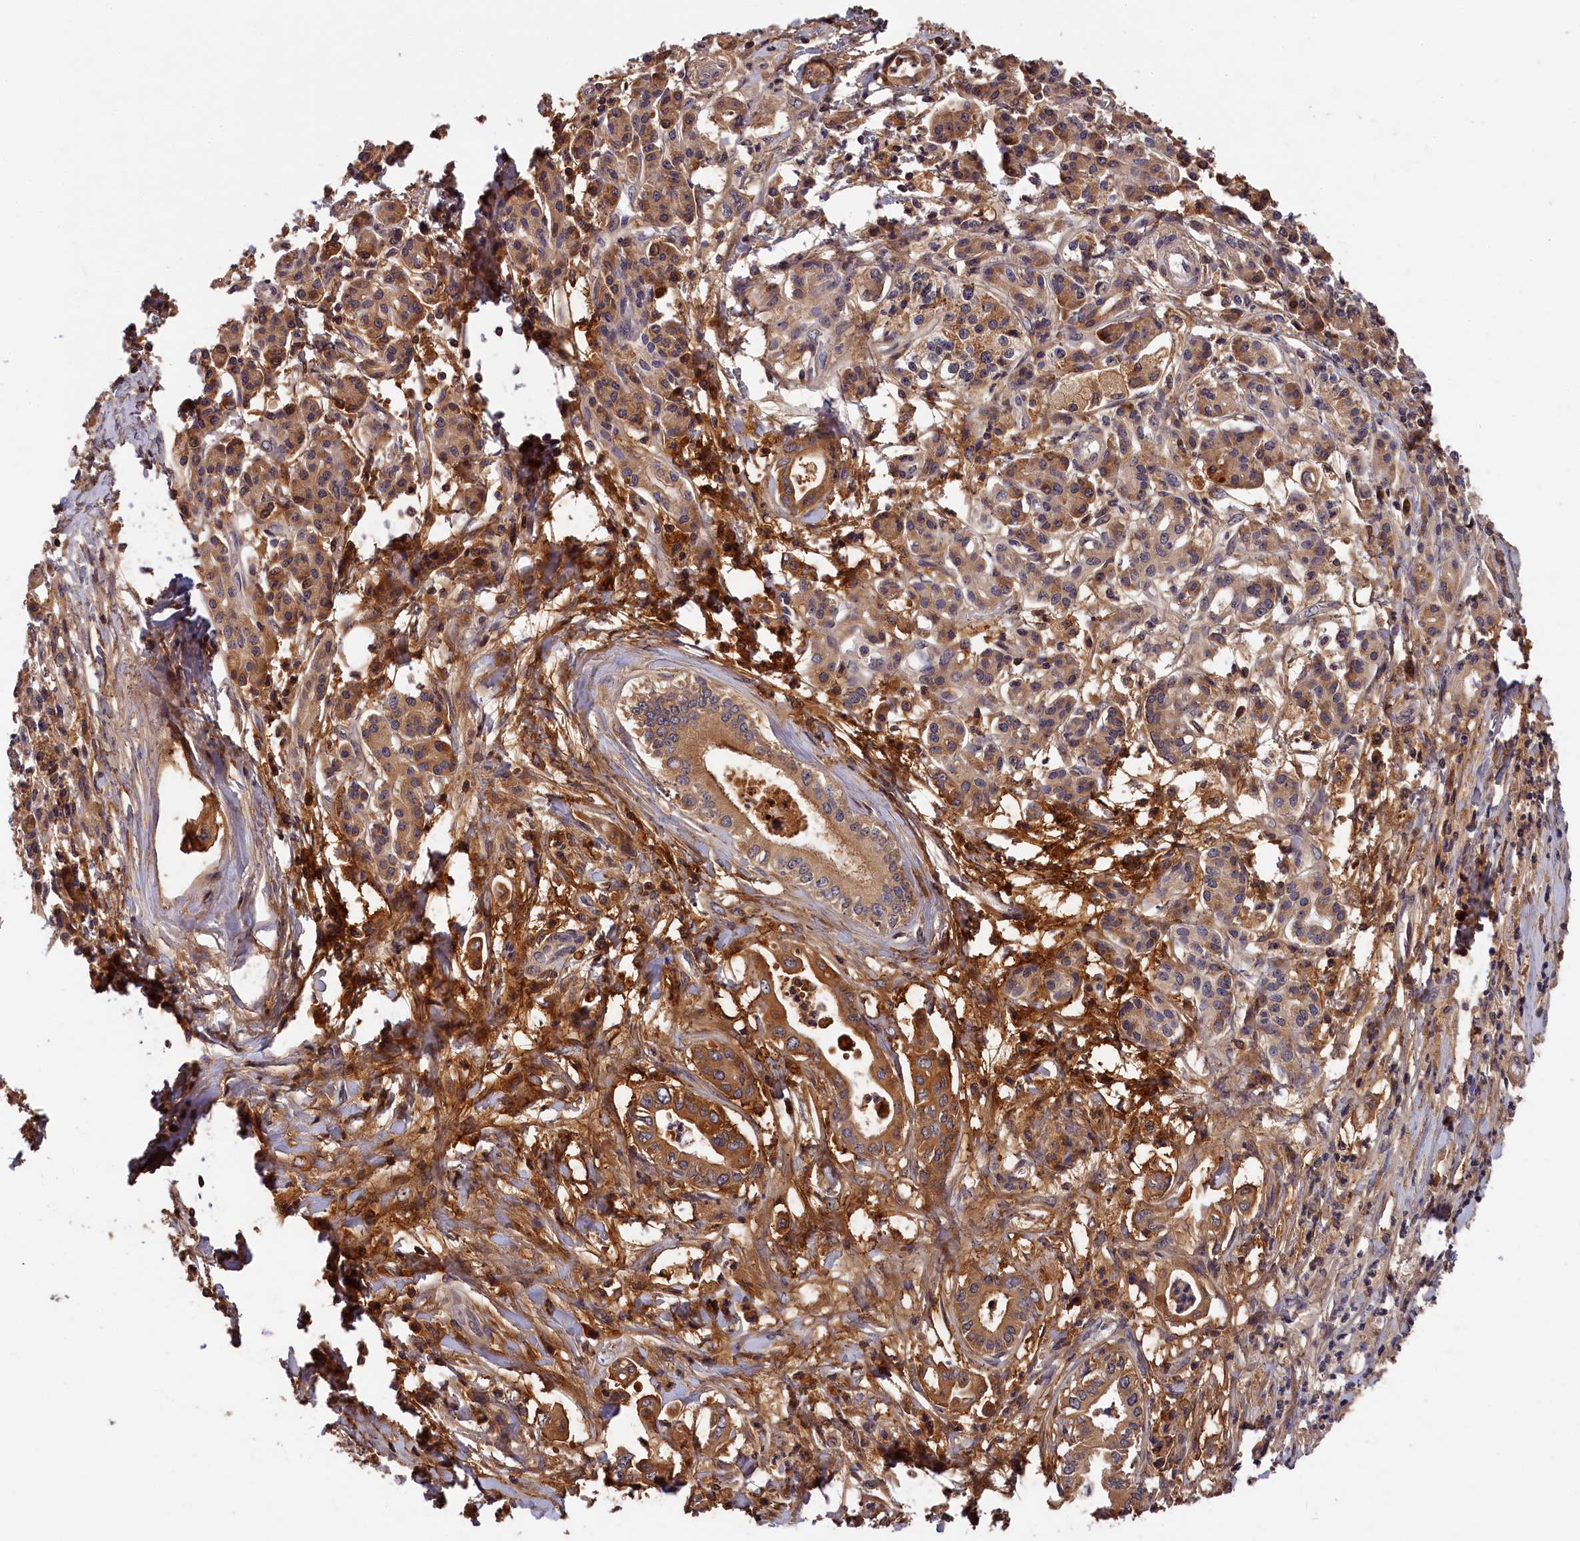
{"staining": {"intensity": "moderate", "quantity": ">75%", "location": "cytoplasmic/membranous"}, "tissue": "pancreatic cancer", "cell_type": "Tumor cells", "image_type": "cancer", "snomed": [{"axis": "morphology", "description": "Adenocarcinoma, NOS"}, {"axis": "topography", "description": "Pancreas"}], "caption": "This micrograph reveals immunohistochemistry (IHC) staining of human pancreatic cancer, with medium moderate cytoplasmic/membranous staining in about >75% of tumor cells.", "gene": "ITIH1", "patient": {"sex": "female", "age": 77}}